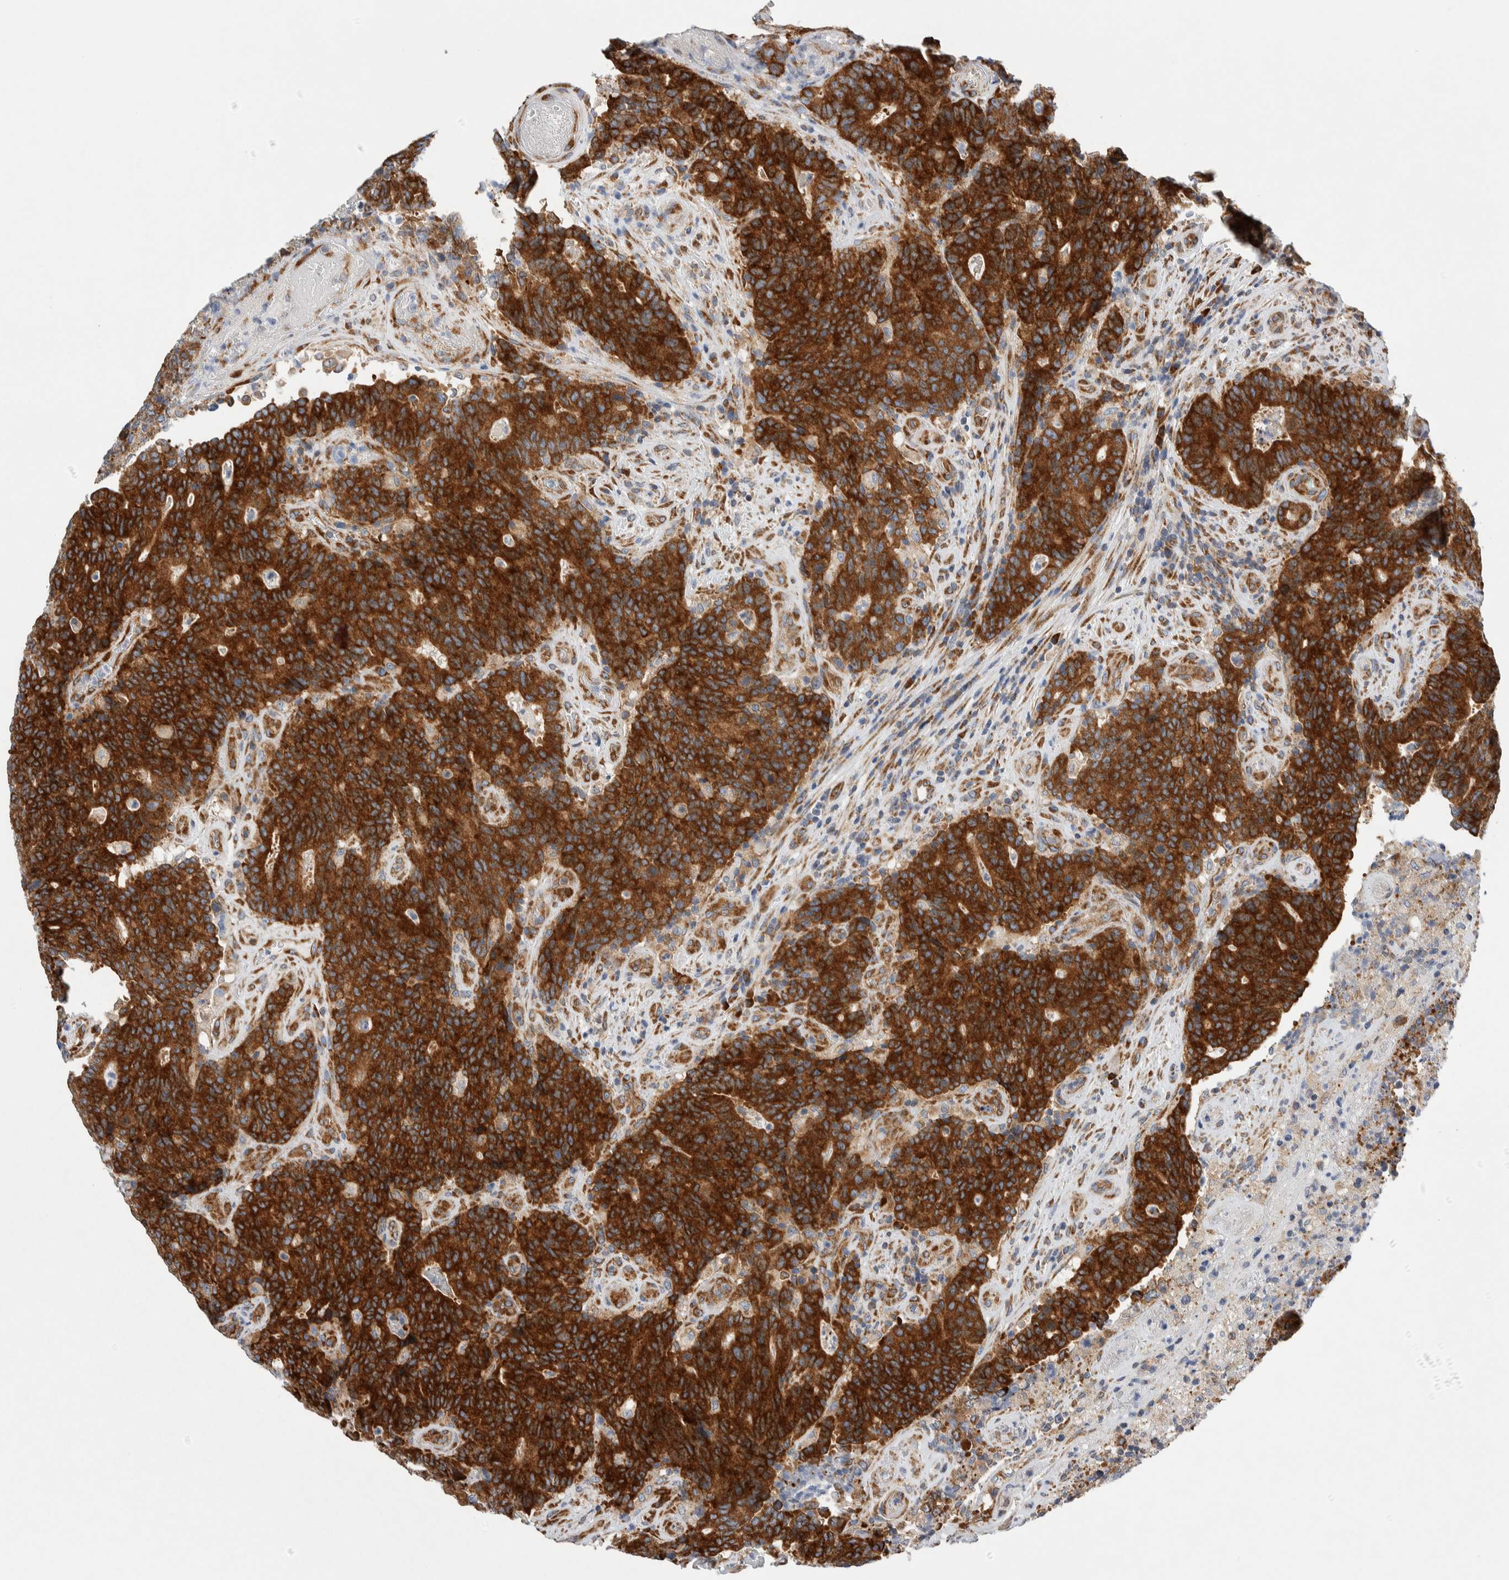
{"staining": {"intensity": "strong", "quantity": ">75%", "location": "cytoplasmic/membranous"}, "tissue": "colorectal cancer", "cell_type": "Tumor cells", "image_type": "cancer", "snomed": [{"axis": "morphology", "description": "Normal tissue, NOS"}, {"axis": "morphology", "description": "Adenocarcinoma, NOS"}, {"axis": "topography", "description": "Colon"}], "caption": "The micrograph exhibits a brown stain indicating the presence of a protein in the cytoplasmic/membranous of tumor cells in colorectal cancer.", "gene": "RACK1", "patient": {"sex": "female", "age": 75}}